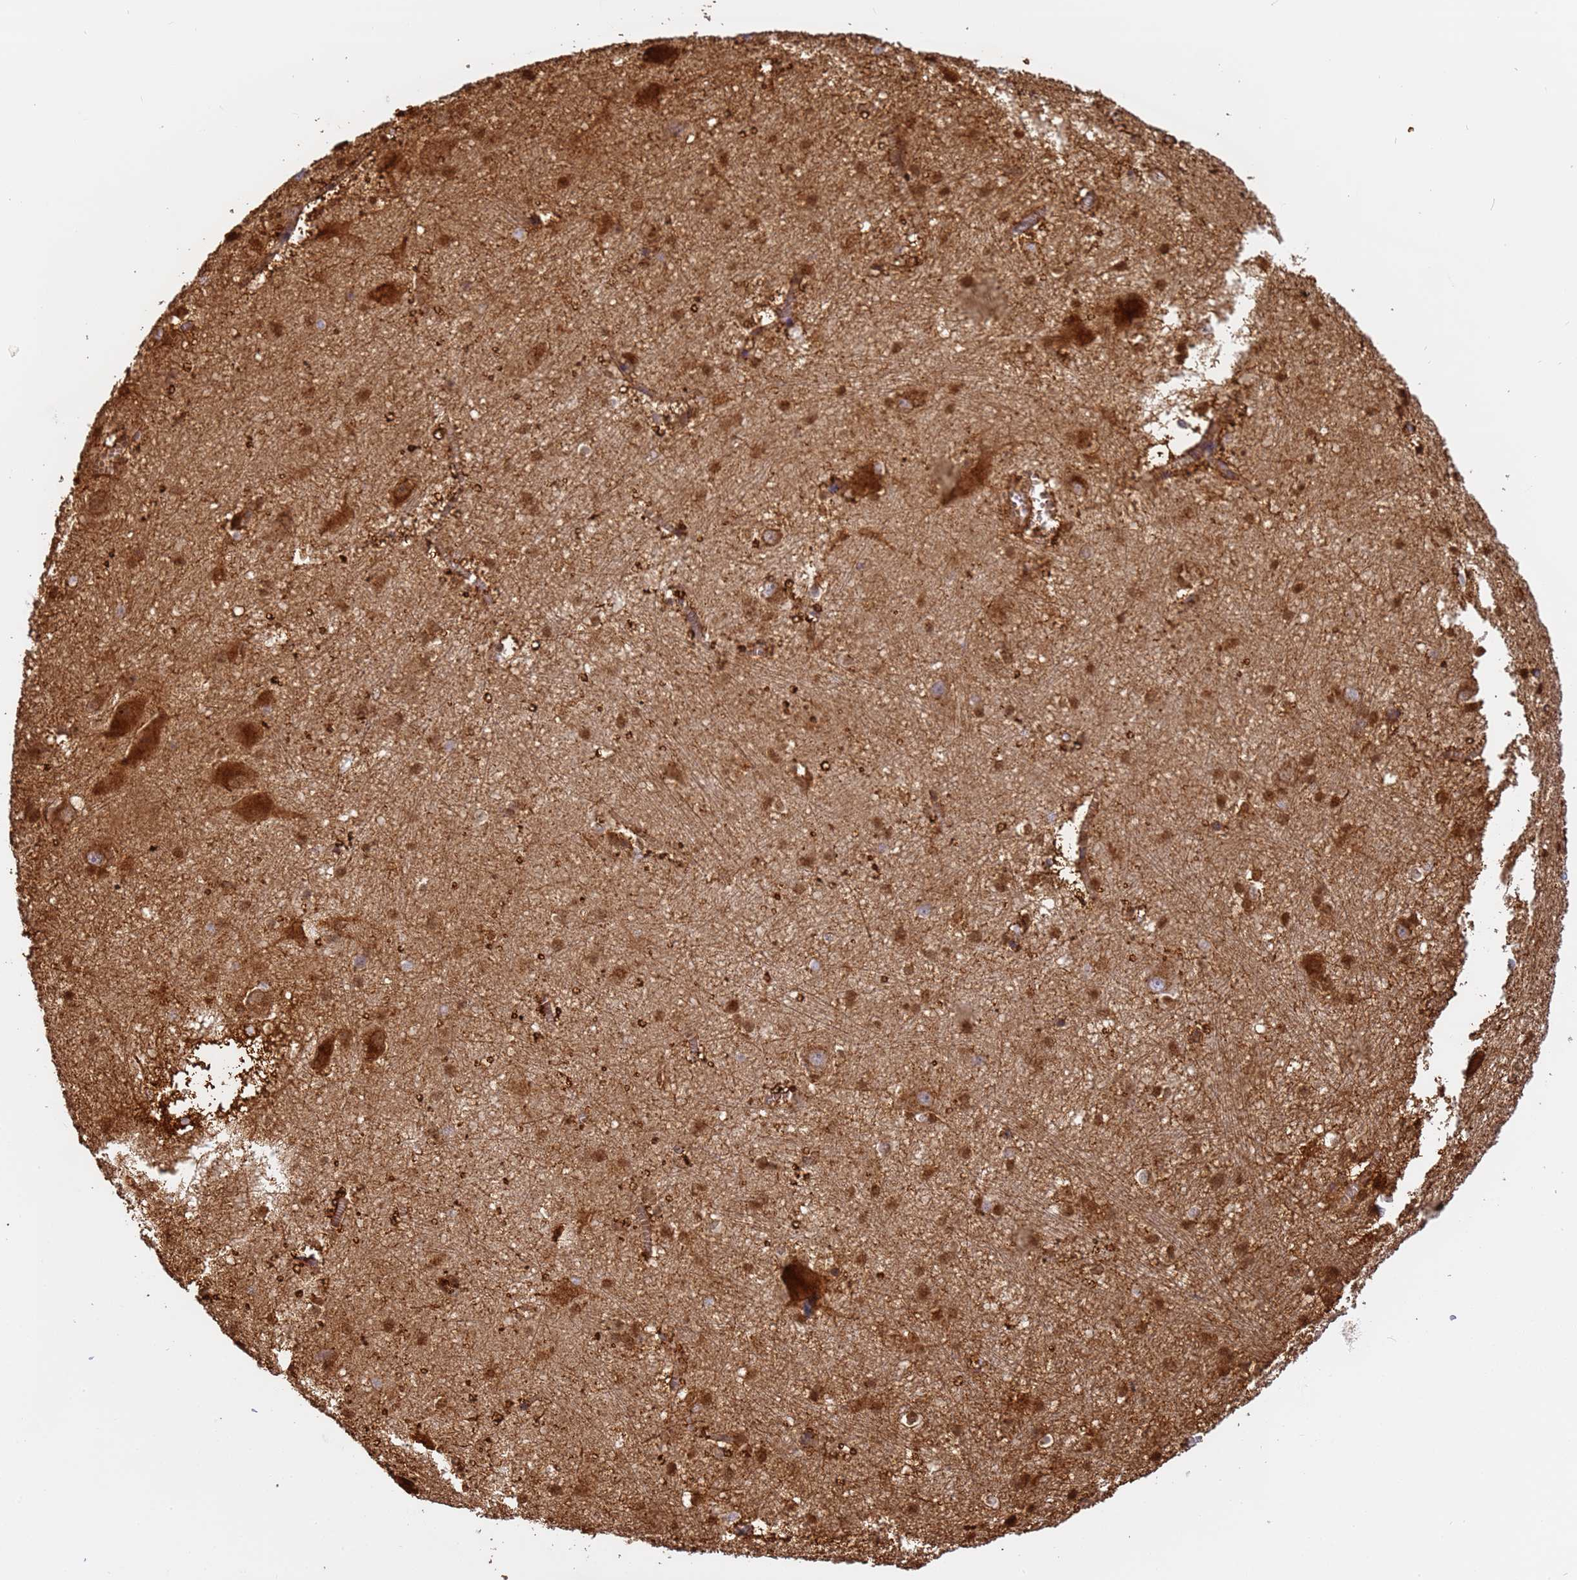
{"staining": {"intensity": "strong", "quantity": "25%-75%", "location": "cytoplasmic/membranous"}, "tissue": "caudate", "cell_type": "Glial cells", "image_type": "normal", "snomed": [{"axis": "morphology", "description": "Normal tissue, NOS"}, {"axis": "topography", "description": "Lateral ventricle wall"}], "caption": "This image demonstrates immunohistochemistry staining of normal caudate, with high strong cytoplasmic/membranous staining in approximately 25%-75% of glial cells.", "gene": "M6PR", "patient": {"sex": "male", "age": 37}}